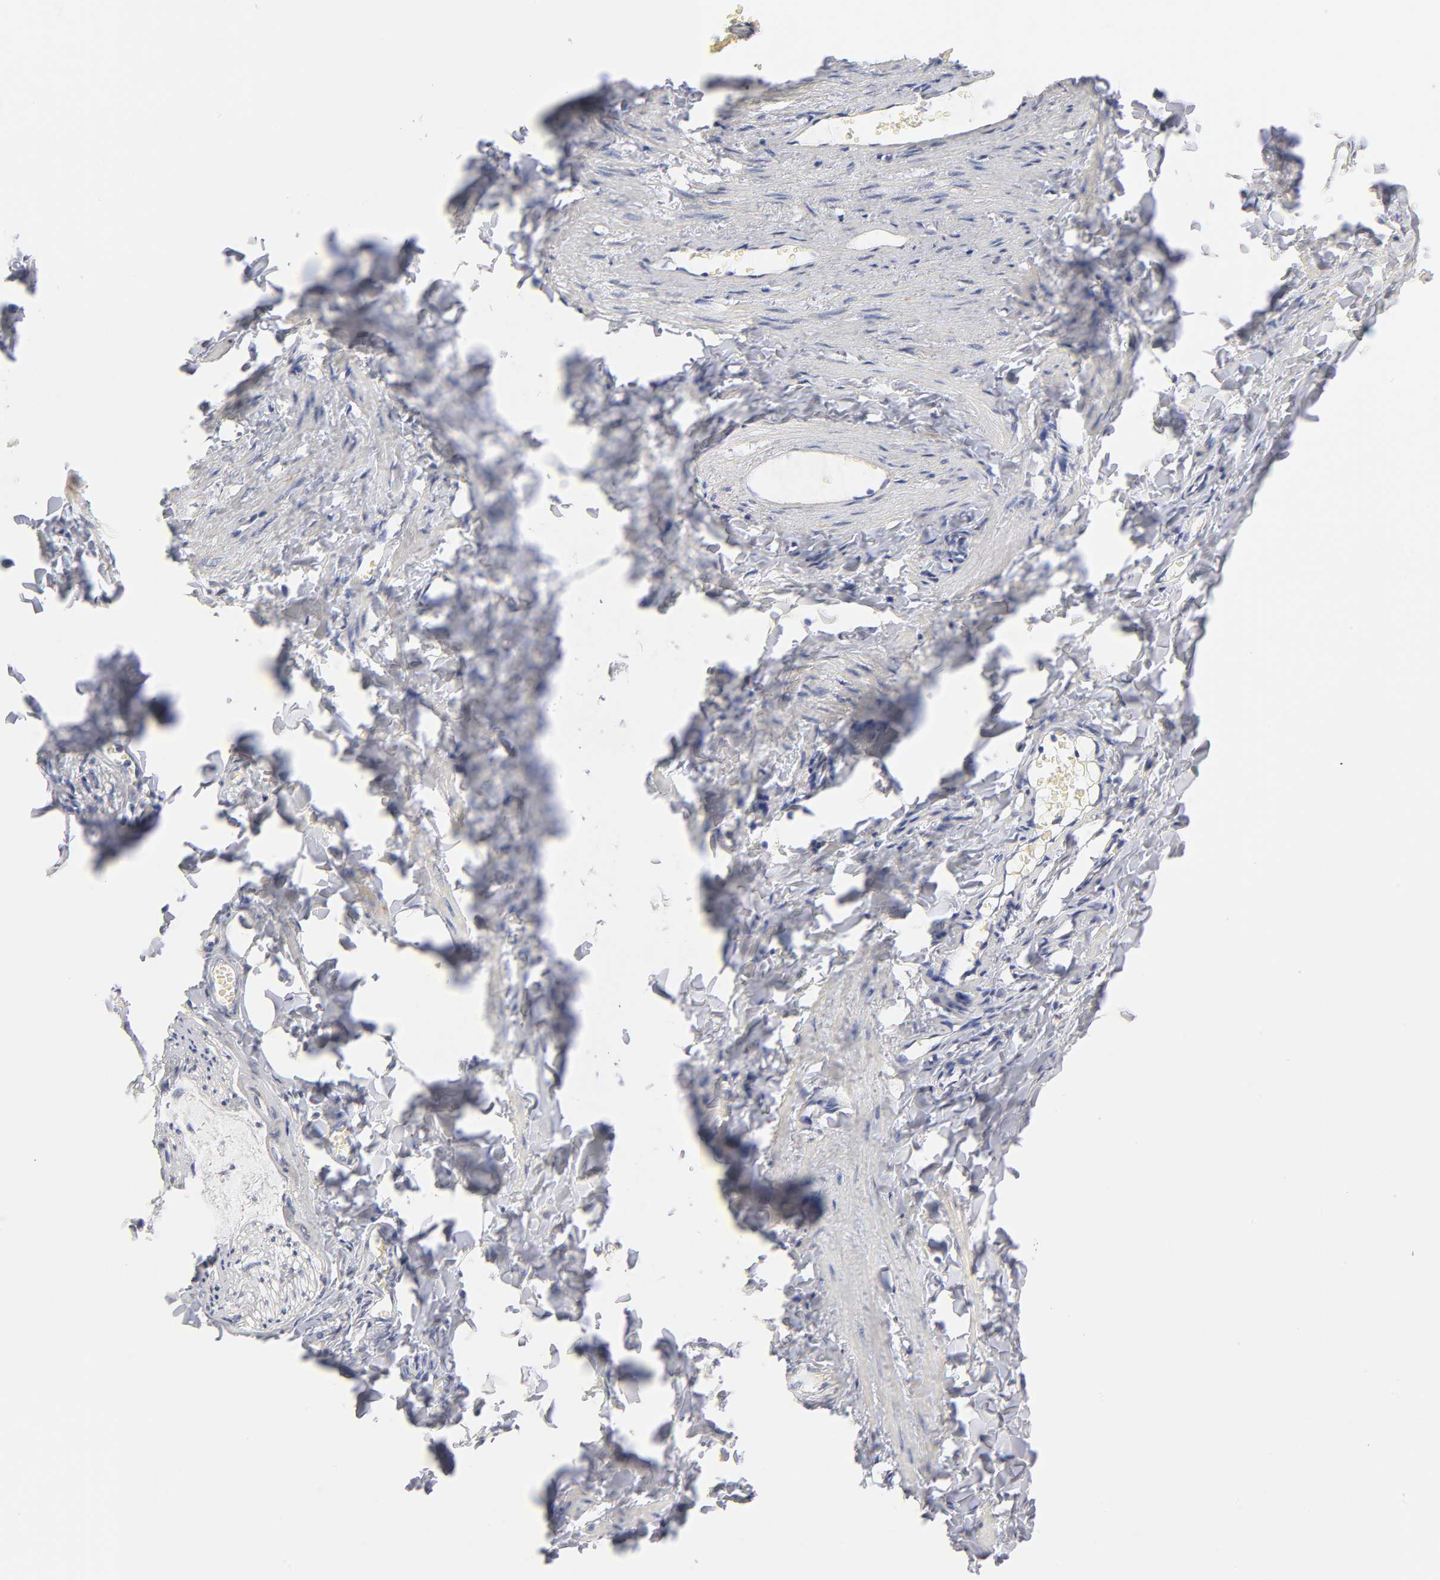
{"staining": {"intensity": "negative", "quantity": "none", "location": "none"}, "tissue": "adipose tissue", "cell_type": "Adipocytes", "image_type": "normal", "snomed": [{"axis": "morphology", "description": "Normal tissue, NOS"}, {"axis": "topography", "description": "Vascular tissue"}], "caption": "This is a micrograph of IHC staining of unremarkable adipose tissue, which shows no expression in adipocytes.", "gene": "TIMM8A", "patient": {"sex": "male", "age": 41}}